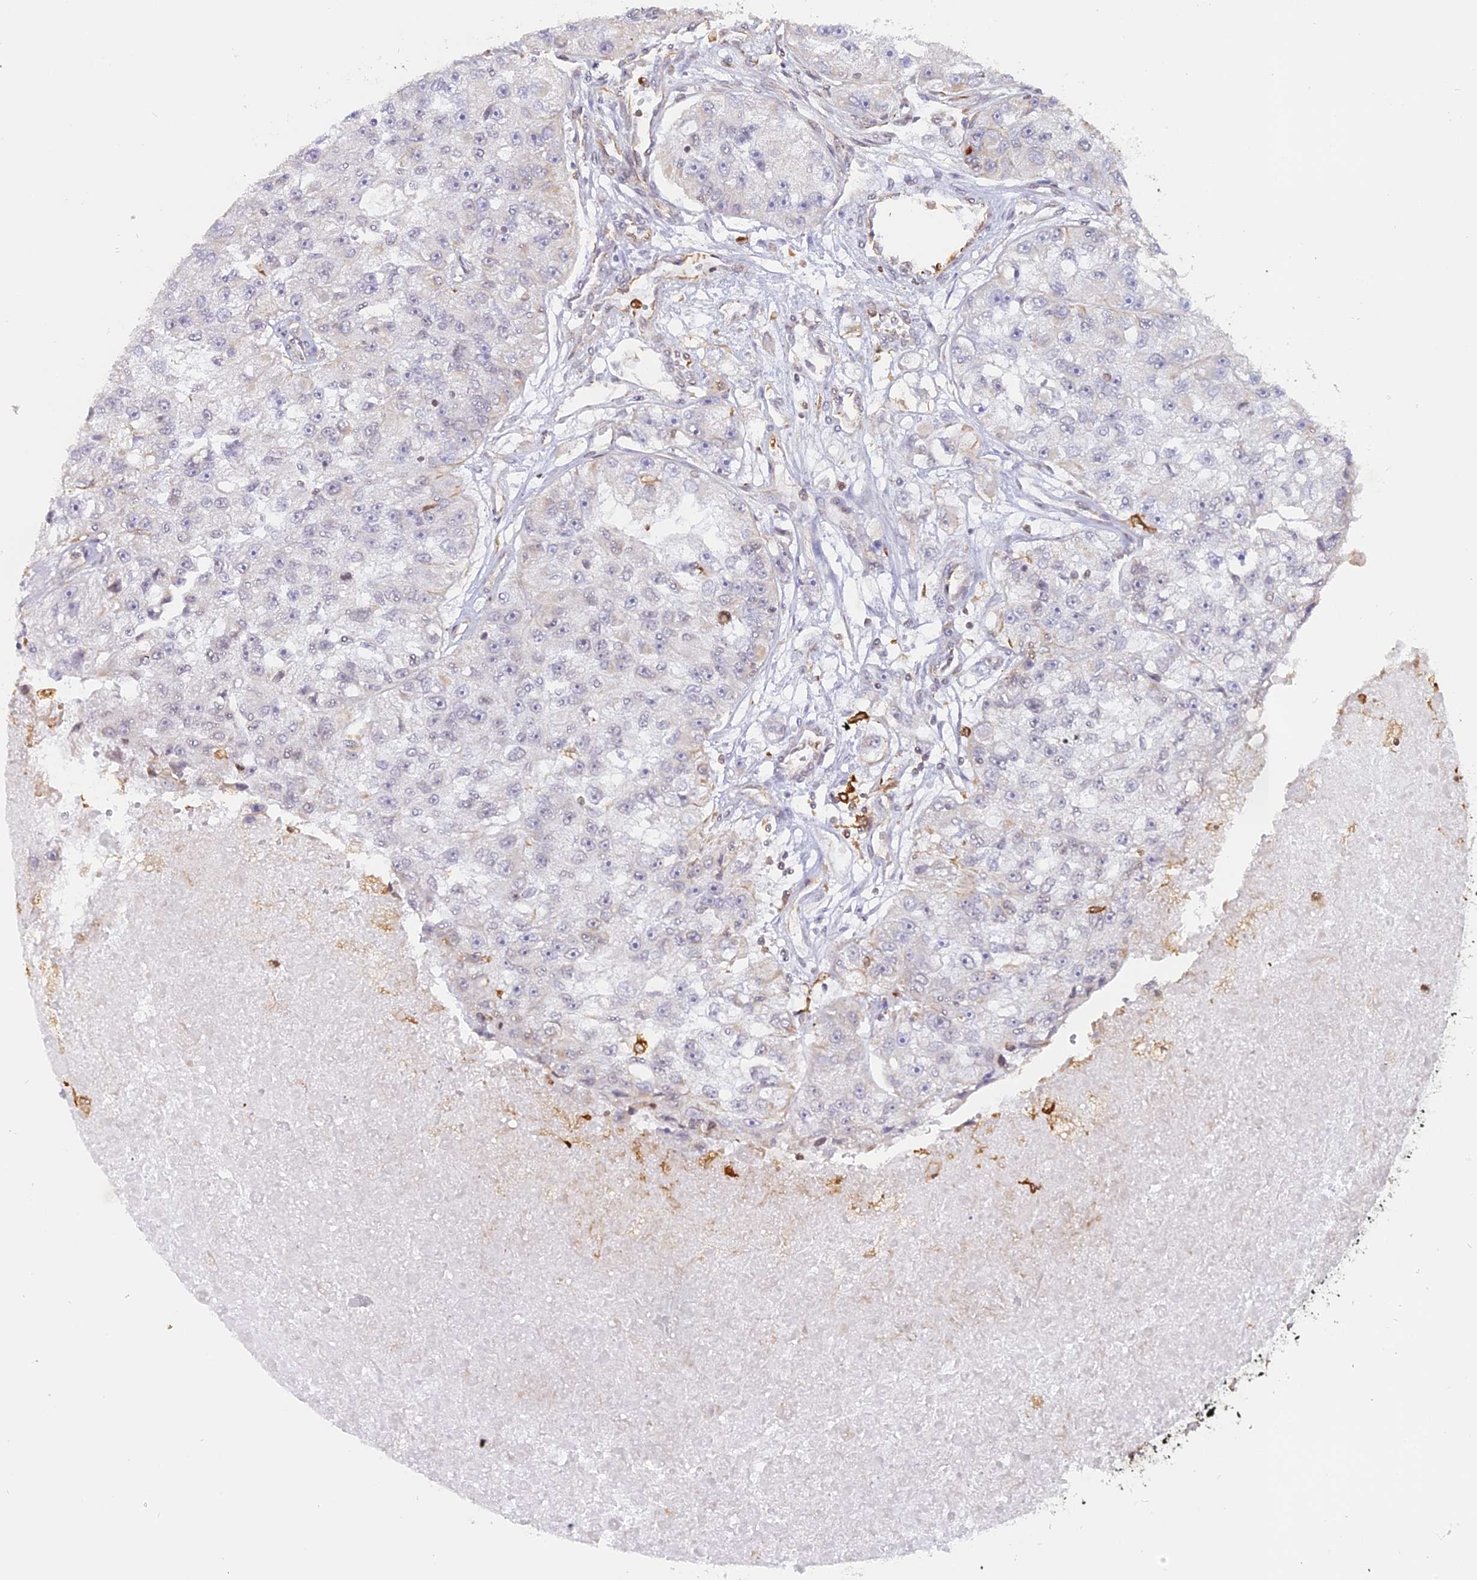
{"staining": {"intensity": "negative", "quantity": "none", "location": "none"}, "tissue": "renal cancer", "cell_type": "Tumor cells", "image_type": "cancer", "snomed": [{"axis": "morphology", "description": "Adenocarcinoma, NOS"}, {"axis": "topography", "description": "Kidney"}], "caption": "Immunohistochemistry histopathology image of renal cancer stained for a protein (brown), which shows no positivity in tumor cells.", "gene": "APOBR", "patient": {"sex": "male", "age": 63}}